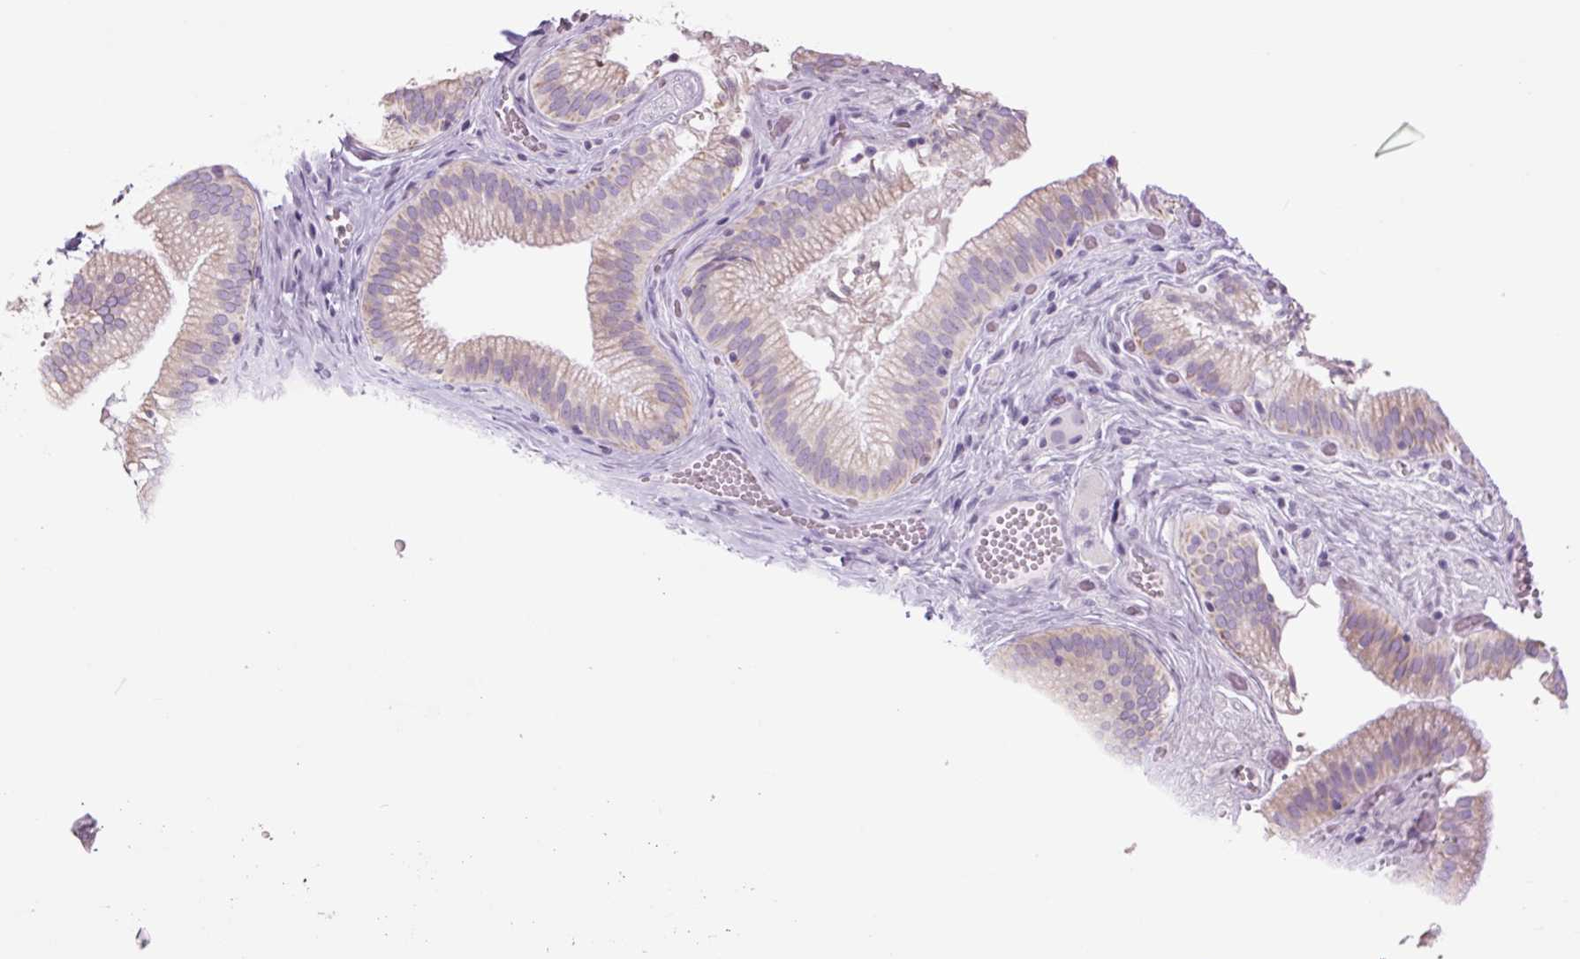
{"staining": {"intensity": "weak", "quantity": "25%-75%", "location": "cytoplasmic/membranous"}, "tissue": "gallbladder", "cell_type": "Glandular cells", "image_type": "normal", "snomed": [{"axis": "morphology", "description": "Normal tissue, NOS"}, {"axis": "topography", "description": "Gallbladder"}], "caption": "Immunohistochemistry histopathology image of normal gallbladder stained for a protein (brown), which reveals low levels of weak cytoplasmic/membranous positivity in about 25%-75% of glandular cells.", "gene": "TFF2", "patient": {"sex": "male", "age": 17}}